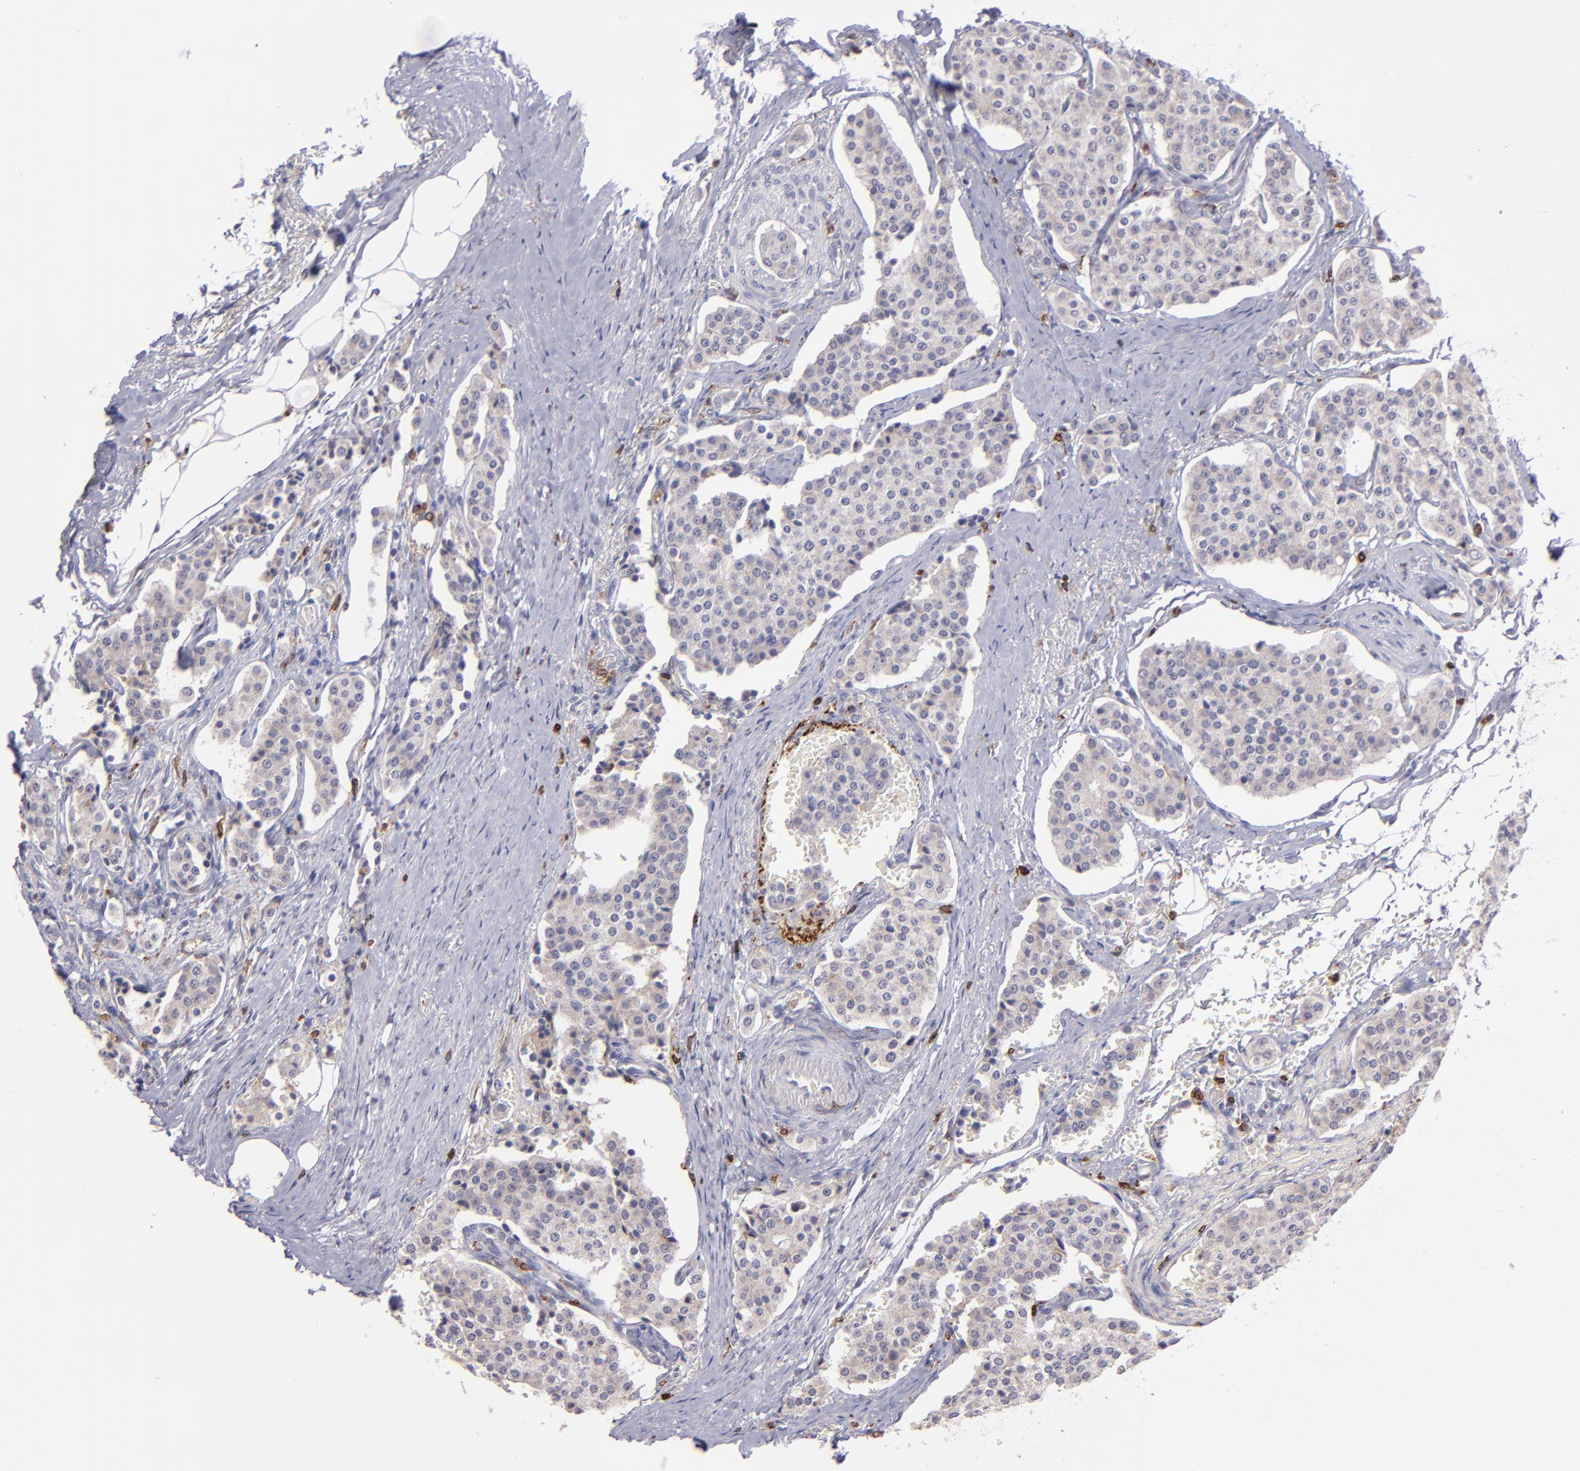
{"staining": {"intensity": "weak", "quantity": "25%-75%", "location": "cytoplasmic/membranous"}, "tissue": "carcinoid", "cell_type": "Tumor cells", "image_type": "cancer", "snomed": [{"axis": "morphology", "description": "Carcinoid, malignant, NOS"}, {"axis": "topography", "description": "Colon"}], "caption": "Immunohistochemistry photomicrograph of neoplastic tissue: carcinoid stained using immunohistochemistry (IHC) reveals low levels of weak protein expression localized specifically in the cytoplasmic/membranous of tumor cells, appearing as a cytoplasmic/membranous brown color.", "gene": "PTGS1", "patient": {"sex": "female", "age": 61}}